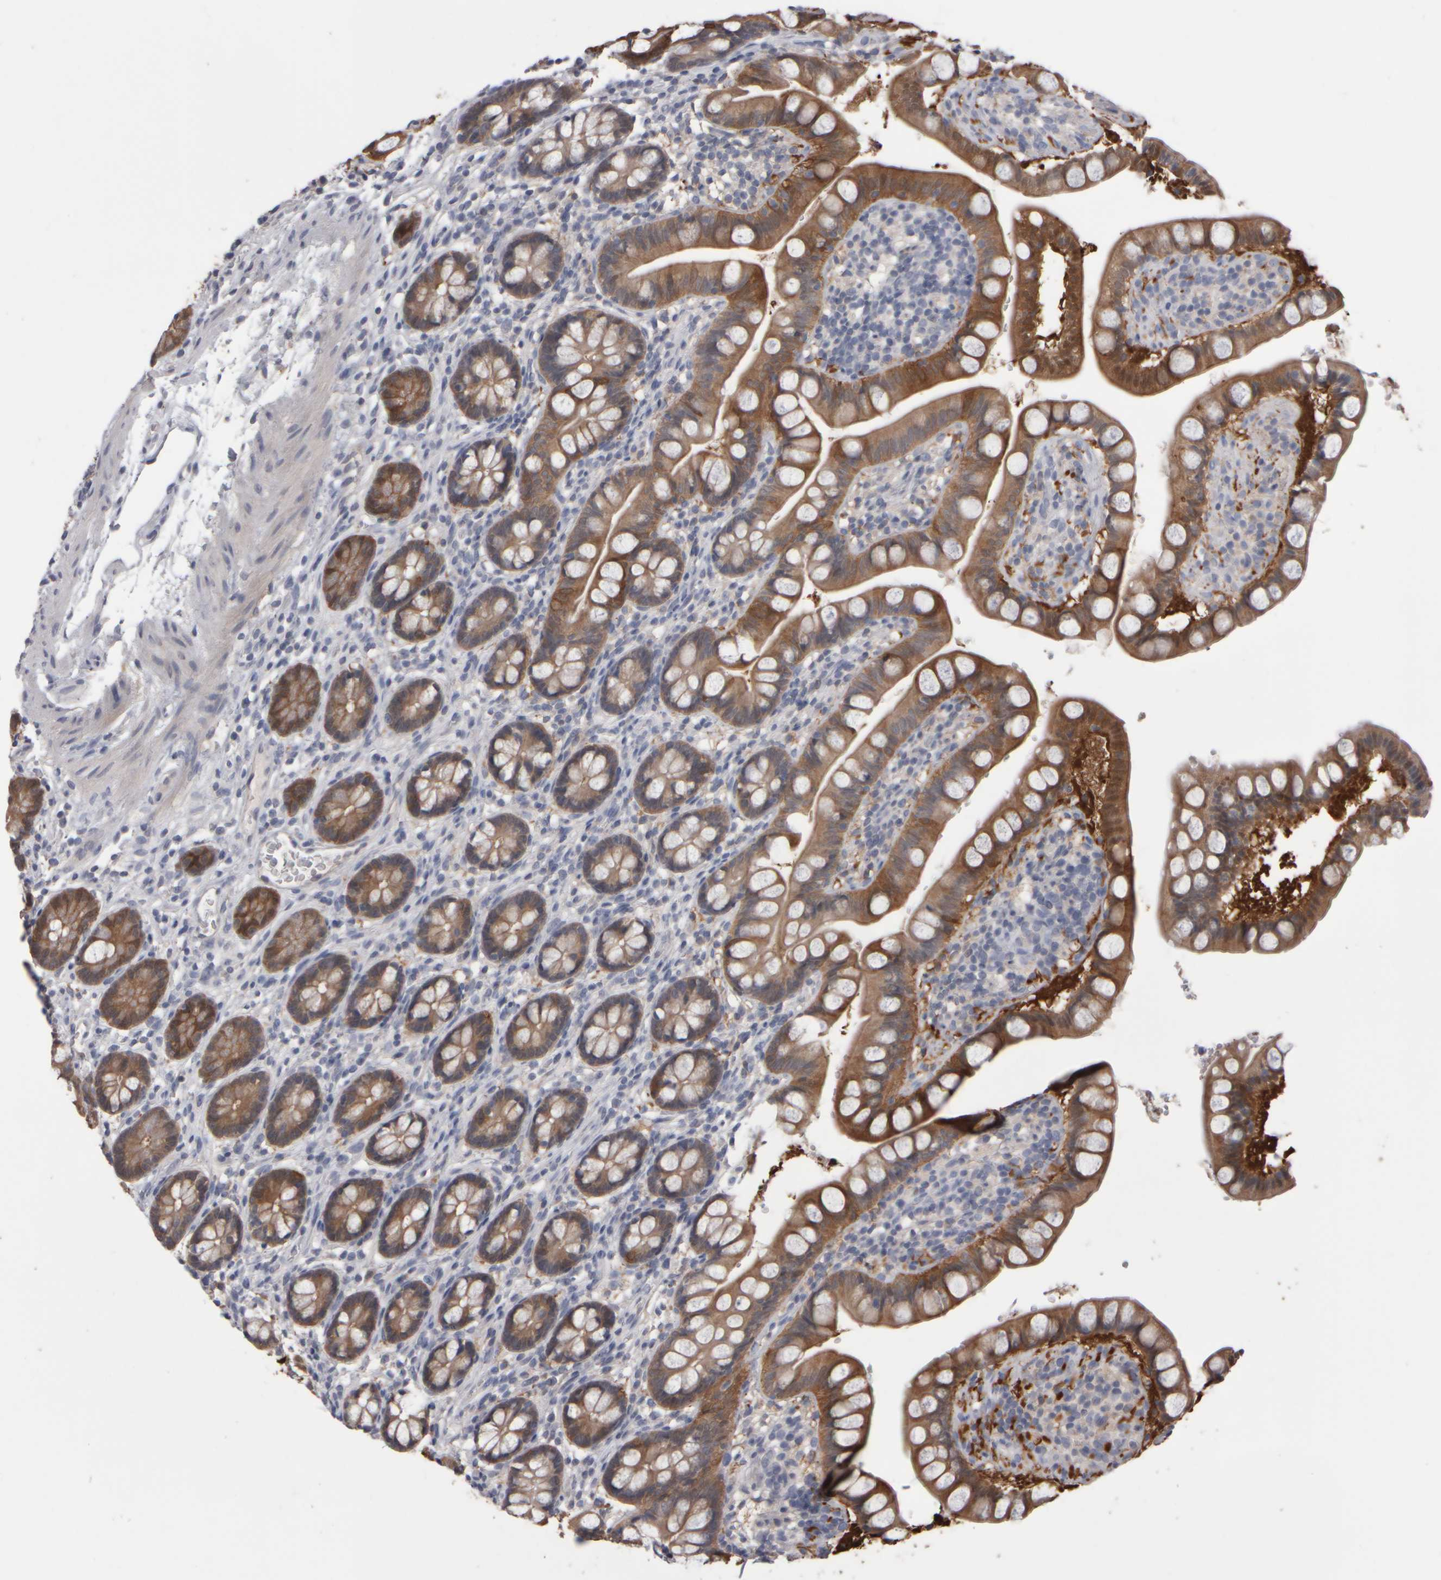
{"staining": {"intensity": "moderate", "quantity": ">75%", "location": "cytoplasmic/membranous"}, "tissue": "small intestine", "cell_type": "Glandular cells", "image_type": "normal", "snomed": [{"axis": "morphology", "description": "Normal tissue, NOS"}, {"axis": "topography", "description": "Small intestine"}], "caption": "Immunohistochemical staining of normal small intestine reveals medium levels of moderate cytoplasmic/membranous staining in approximately >75% of glandular cells.", "gene": "EPHX2", "patient": {"sex": "female", "age": 84}}